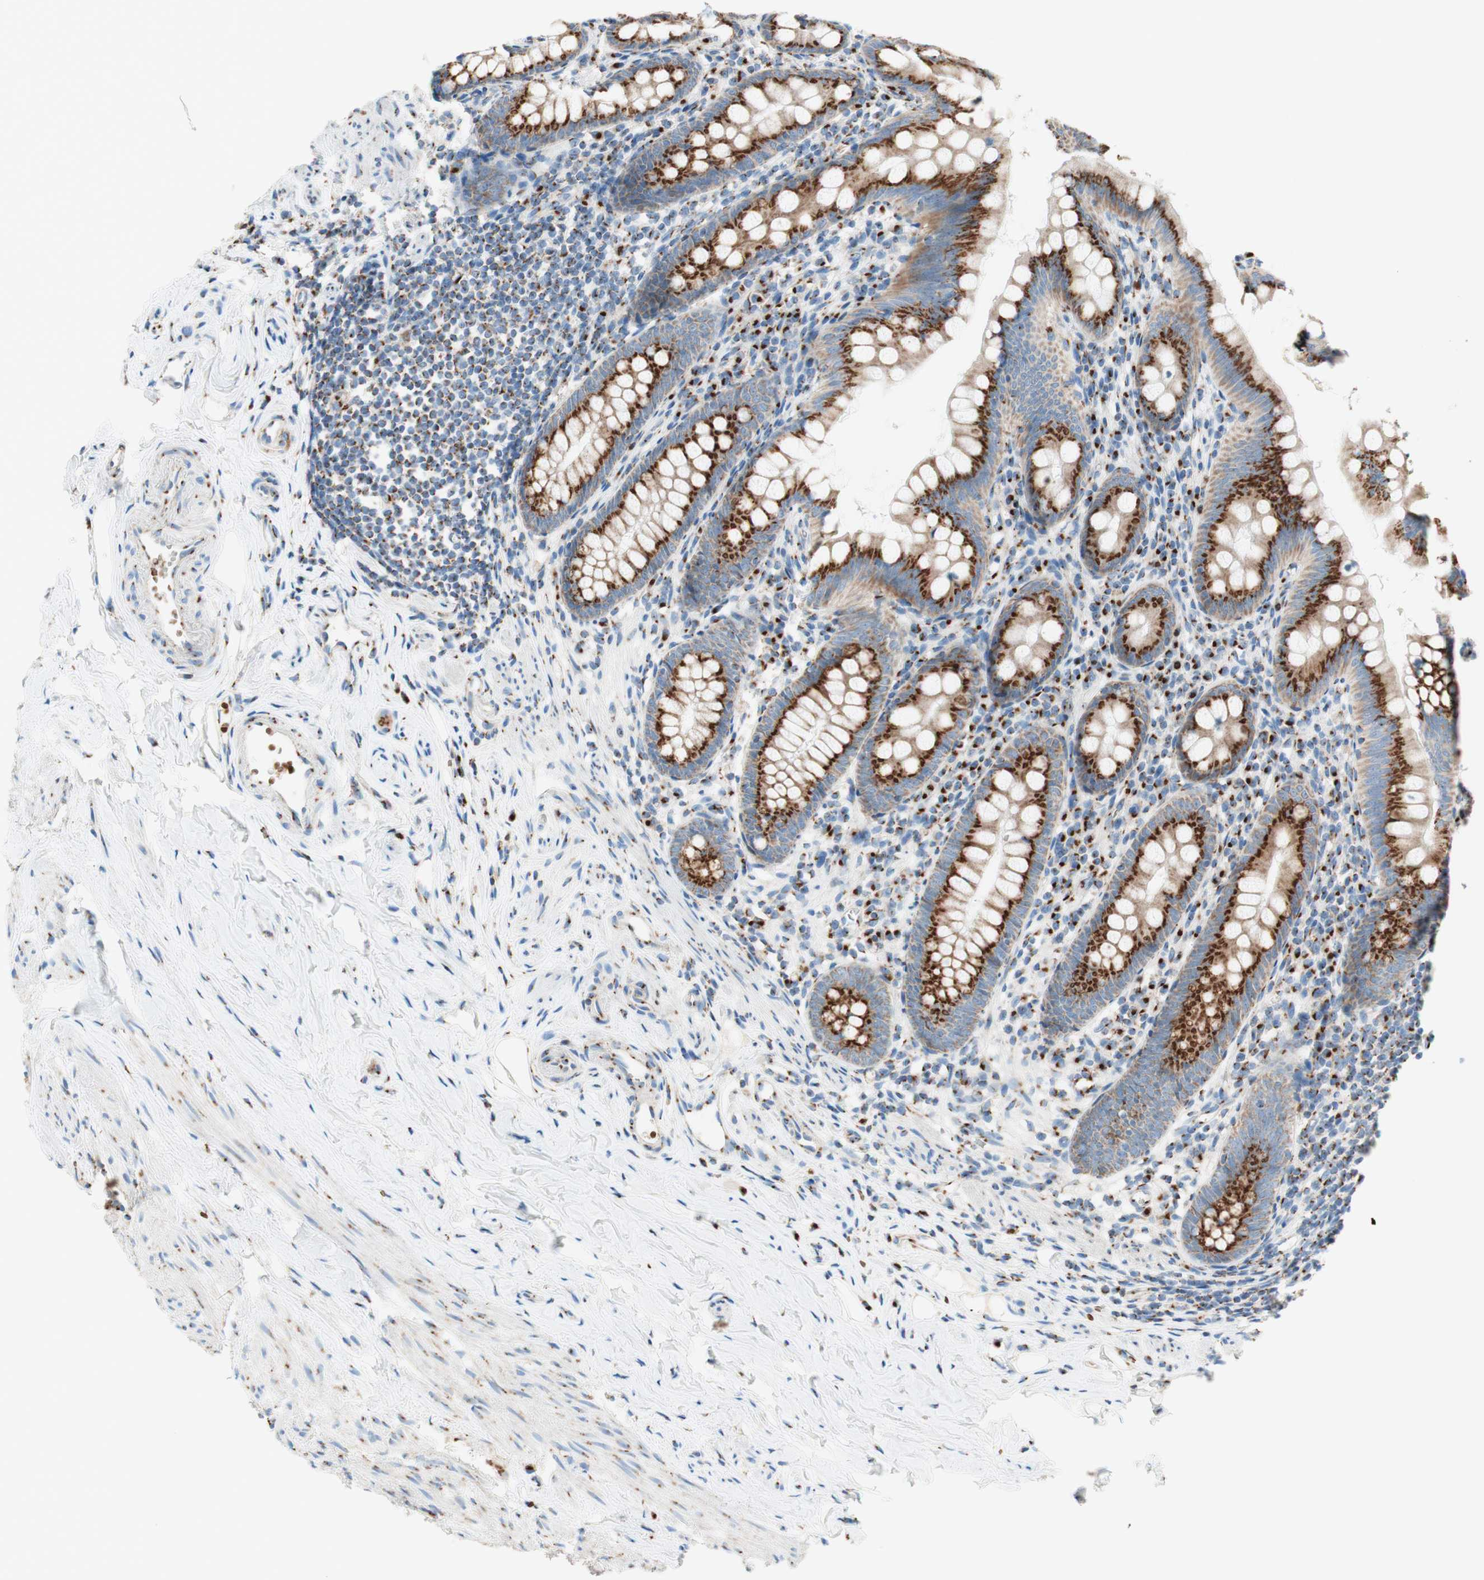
{"staining": {"intensity": "strong", "quantity": ">75%", "location": "cytoplasmic/membranous"}, "tissue": "appendix", "cell_type": "Glandular cells", "image_type": "normal", "snomed": [{"axis": "morphology", "description": "Normal tissue, NOS"}, {"axis": "topography", "description": "Appendix"}], "caption": "Protein staining of normal appendix demonstrates strong cytoplasmic/membranous staining in approximately >75% of glandular cells.", "gene": "GOLGB1", "patient": {"sex": "female", "age": 77}}